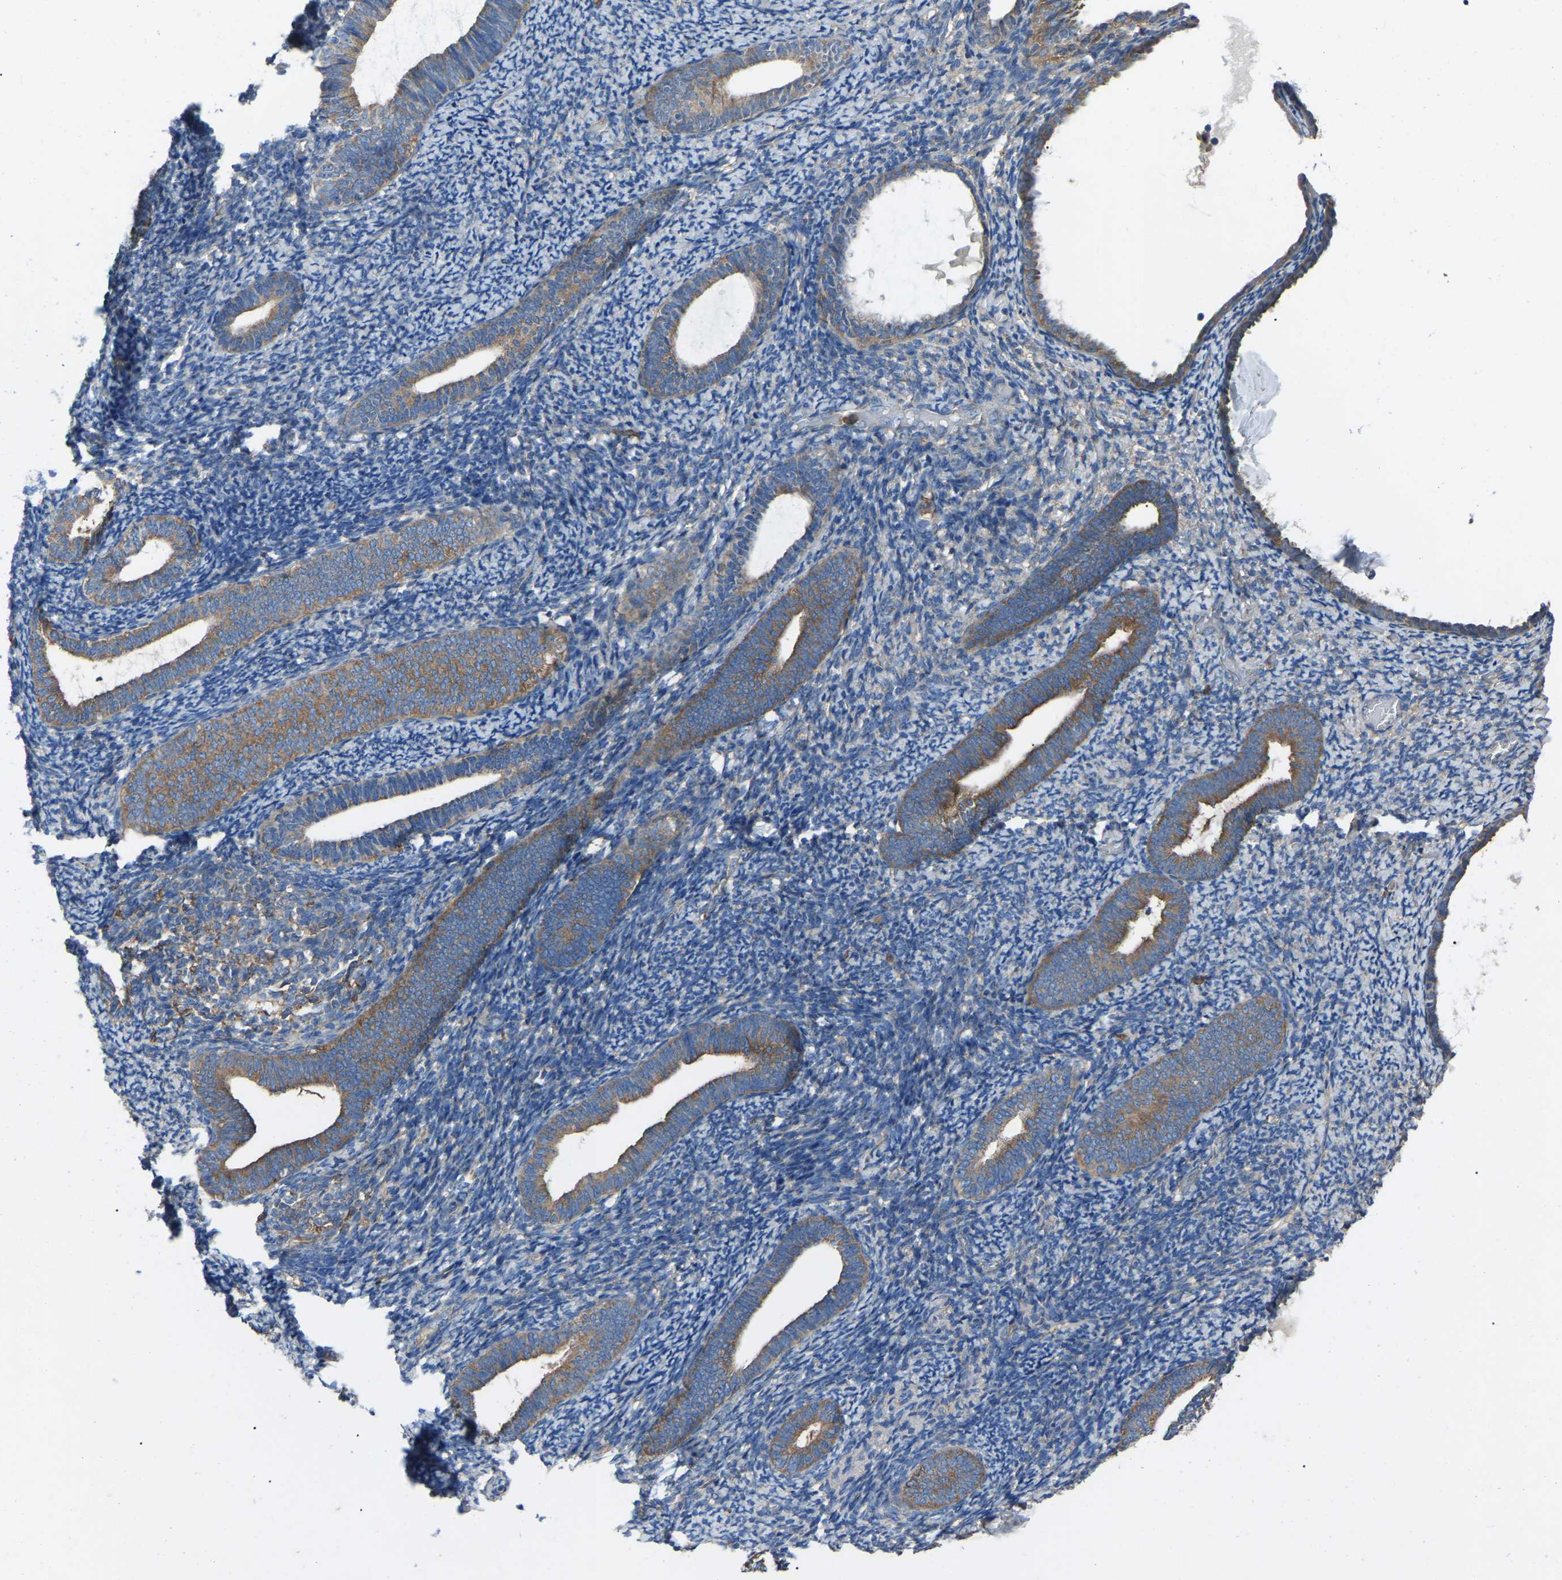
{"staining": {"intensity": "negative", "quantity": "none", "location": "none"}, "tissue": "endometrium", "cell_type": "Cells in endometrial stroma", "image_type": "normal", "snomed": [{"axis": "morphology", "description": "Normal tissue, NOS"}, {"axis": "topography", "description": "Endometrium"}], "caption": "Protein analysis of normal endometrium shows no significant staining in cells in endometrial stroma.", "gene": "AIMP1", "patient": {"sex": "female", "age": 66}}